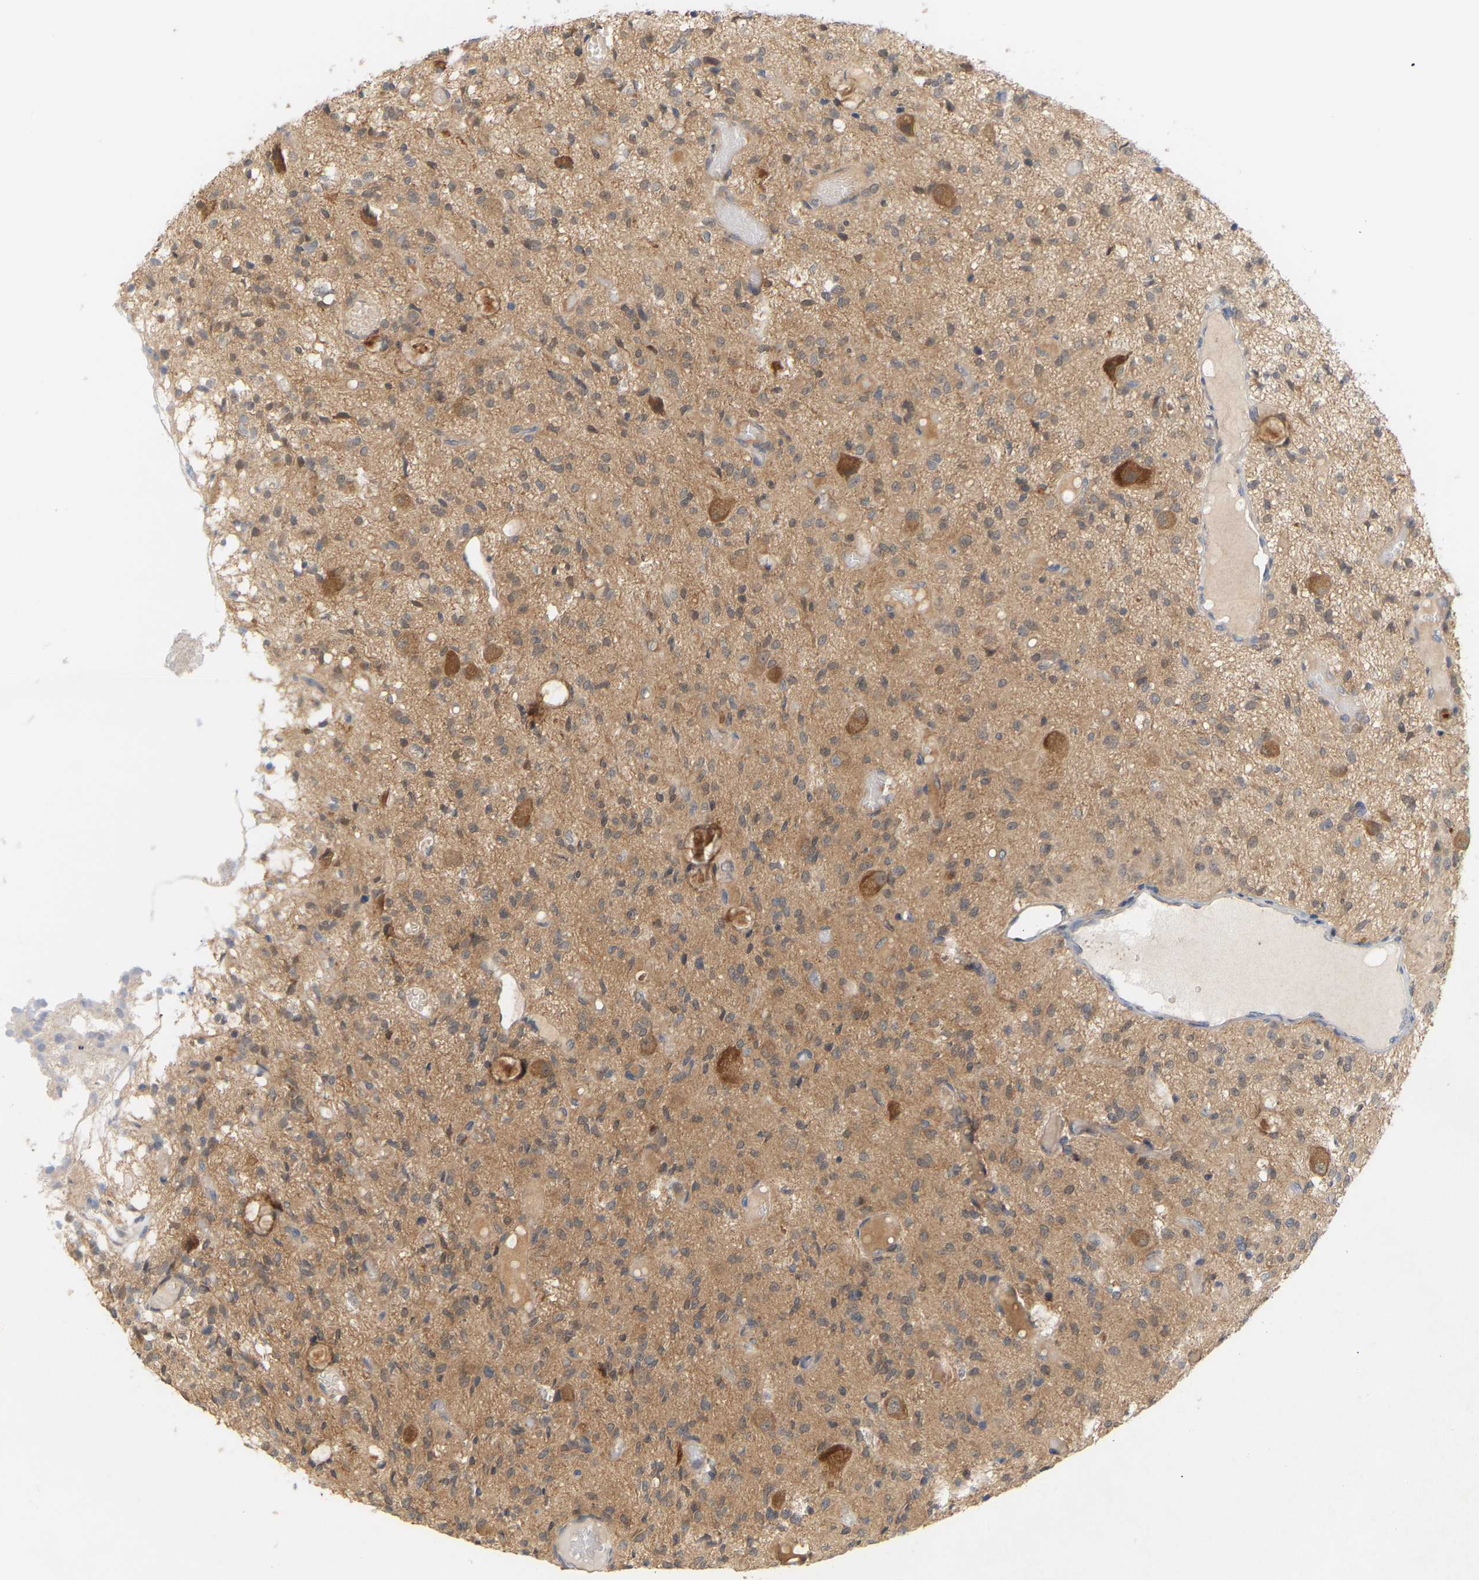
{"staining": {"intensity": "weak", "quantity": ">75%", "location": "cytoplasmic/membranous"}, "tissue": "glioma", "cell_type": "Tumor cells", "image_type": "cancer", "snomed": [{"axis": "morphology", "description": "Glioma, malignant, High grade"}, {"axis": "topography", "description": "Brain"}], "caption": "DAB immunohistochemical staining of human glioma shows weak cytoplasmic/membranous protein positivity in about >75% of tumor cells.", "gene": "TPMT", "patient": {"sex": "female", "age": 59}}